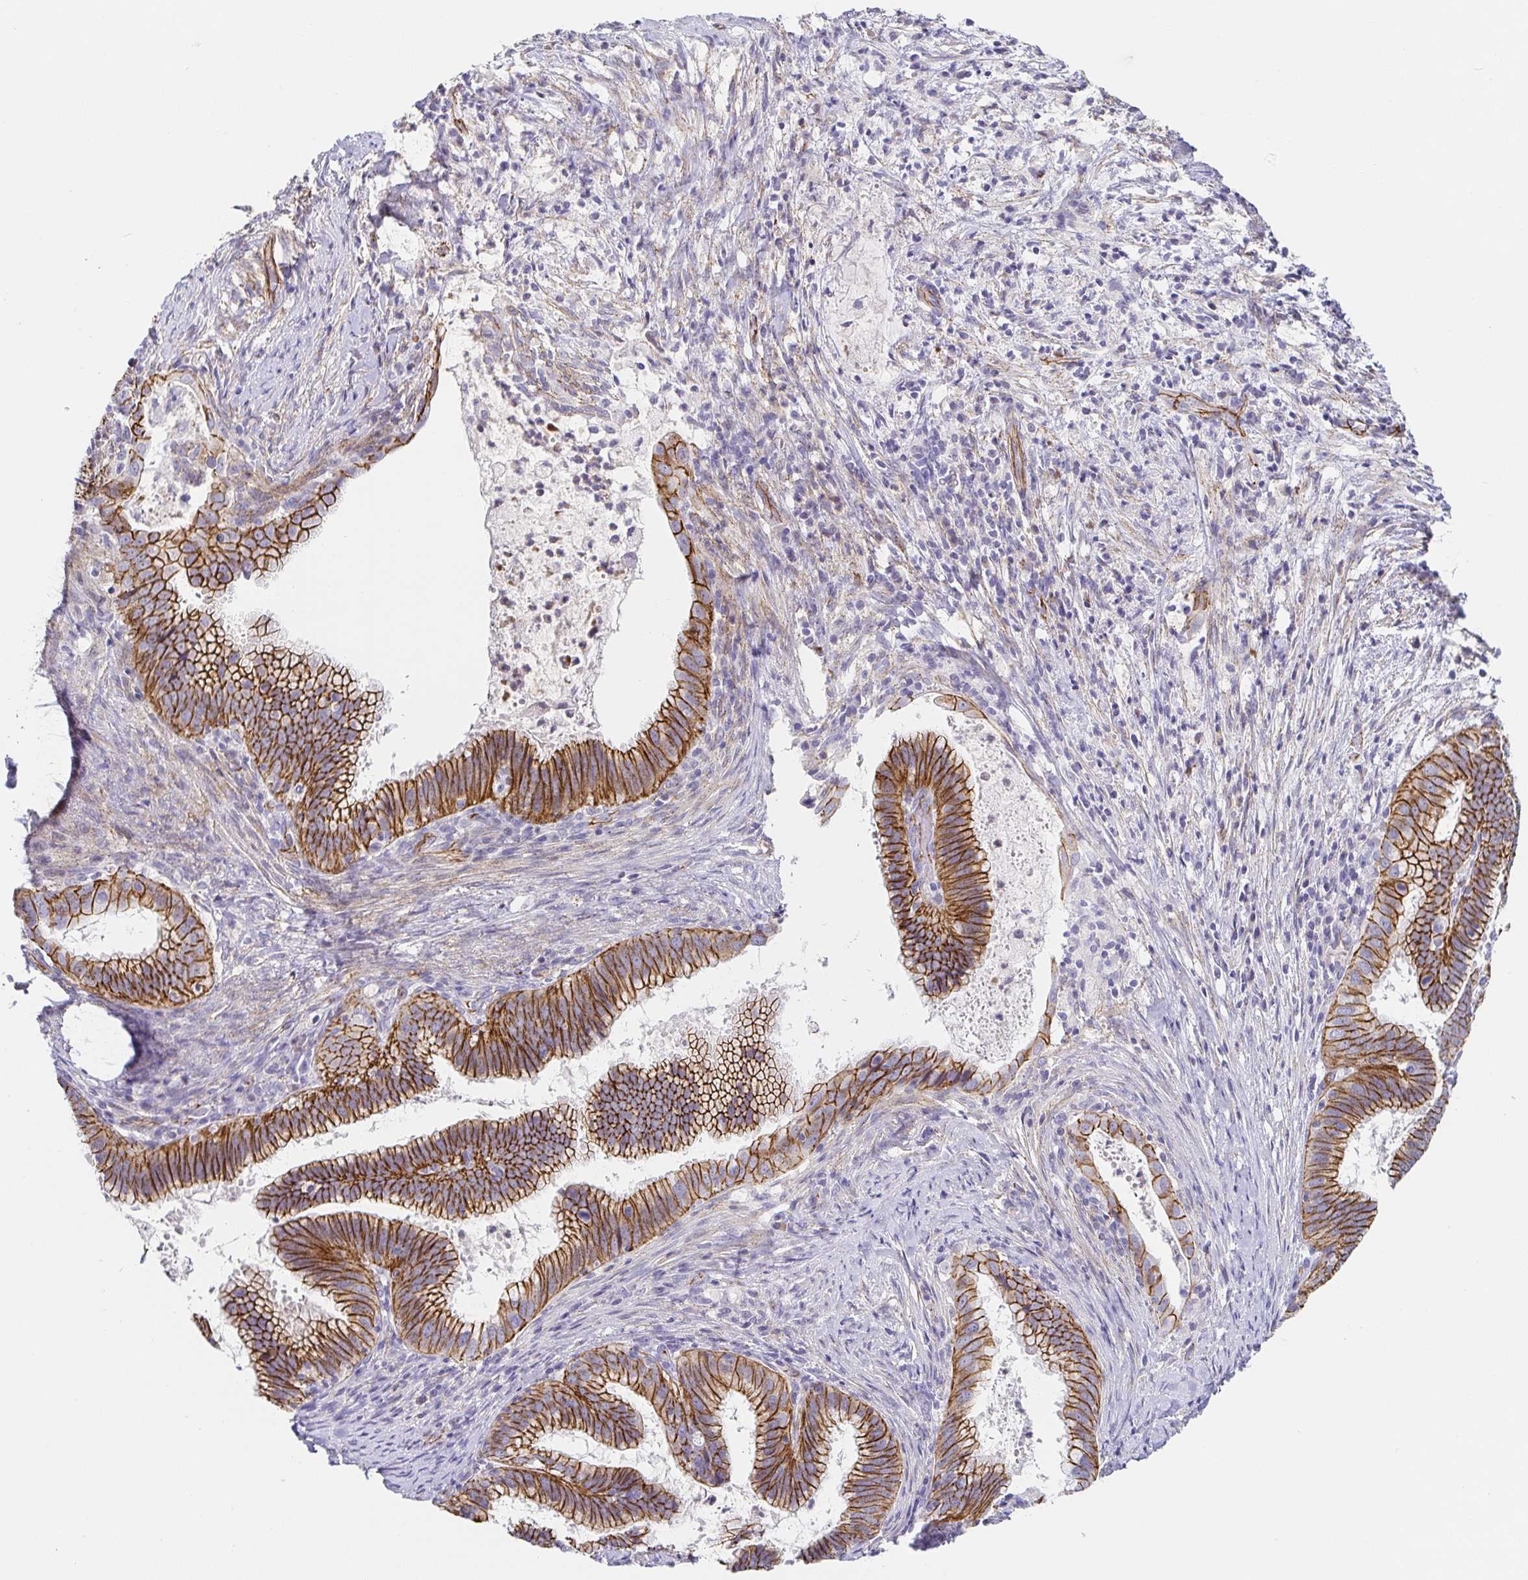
{"staining": {"intensity": "strong", "quantity": ">75%", "location": "cytoplasmic/membranous"}, "tissue": "cervical cancer", "cell_type": "Tumor cells", "image_type": "cancer", "snomed": [{"axis": "morphology", "description": "Adenocarcinoma, NOS"}, {"axis": "topography", "description": "Cervix"}], "caption": "Protein positivity by immunohistochemistry exhibits strong cytoplasmic/membranous staining in approximately >75% of tumor cells in adenocarcinoma (cervical).", "gene": "PIWIL3", "patient": {"sex": "female", "age": 56}}